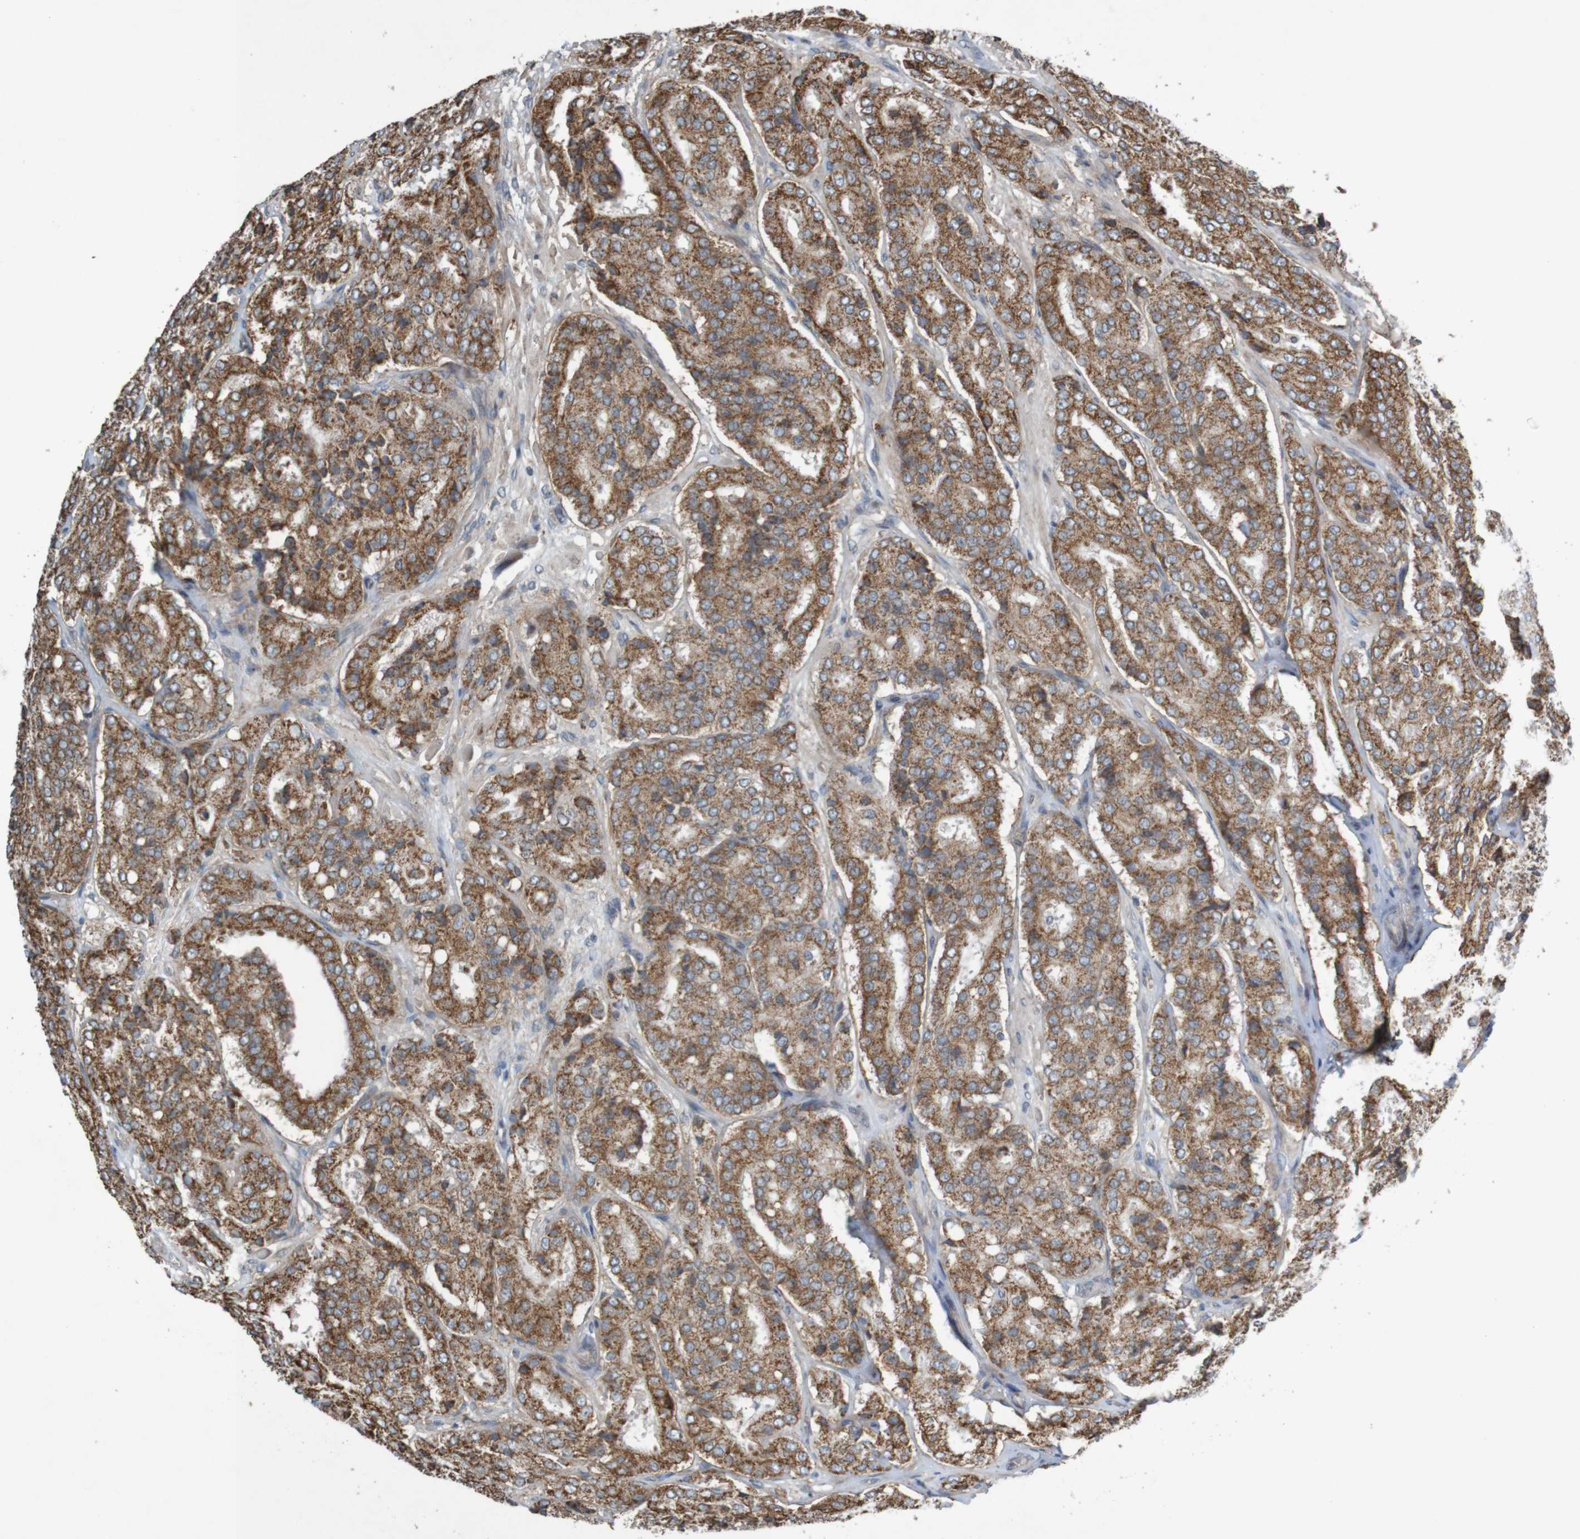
{"staining": {"intensity": "strong", "quantity": ">75%", "location": "cytoplasmic/membranous"}, "tissue": "prostate cancer", "cell_type": "Tumor cells", "image_type": "cancer", "snomed": [{"axis": "morphology", "description": "Adenocarcinoma, High grade"}, {"axis": "topography", "description": "Prostate"}], "caption": "Immunohistochemistry (DAB) staining of prostate cancer exhibits strong cytoplasmic/membranous protein staining in approximately >75% of tumor cells.", "gene": "B3GAT2", "patient": {"sex": "male", "age": 65}}